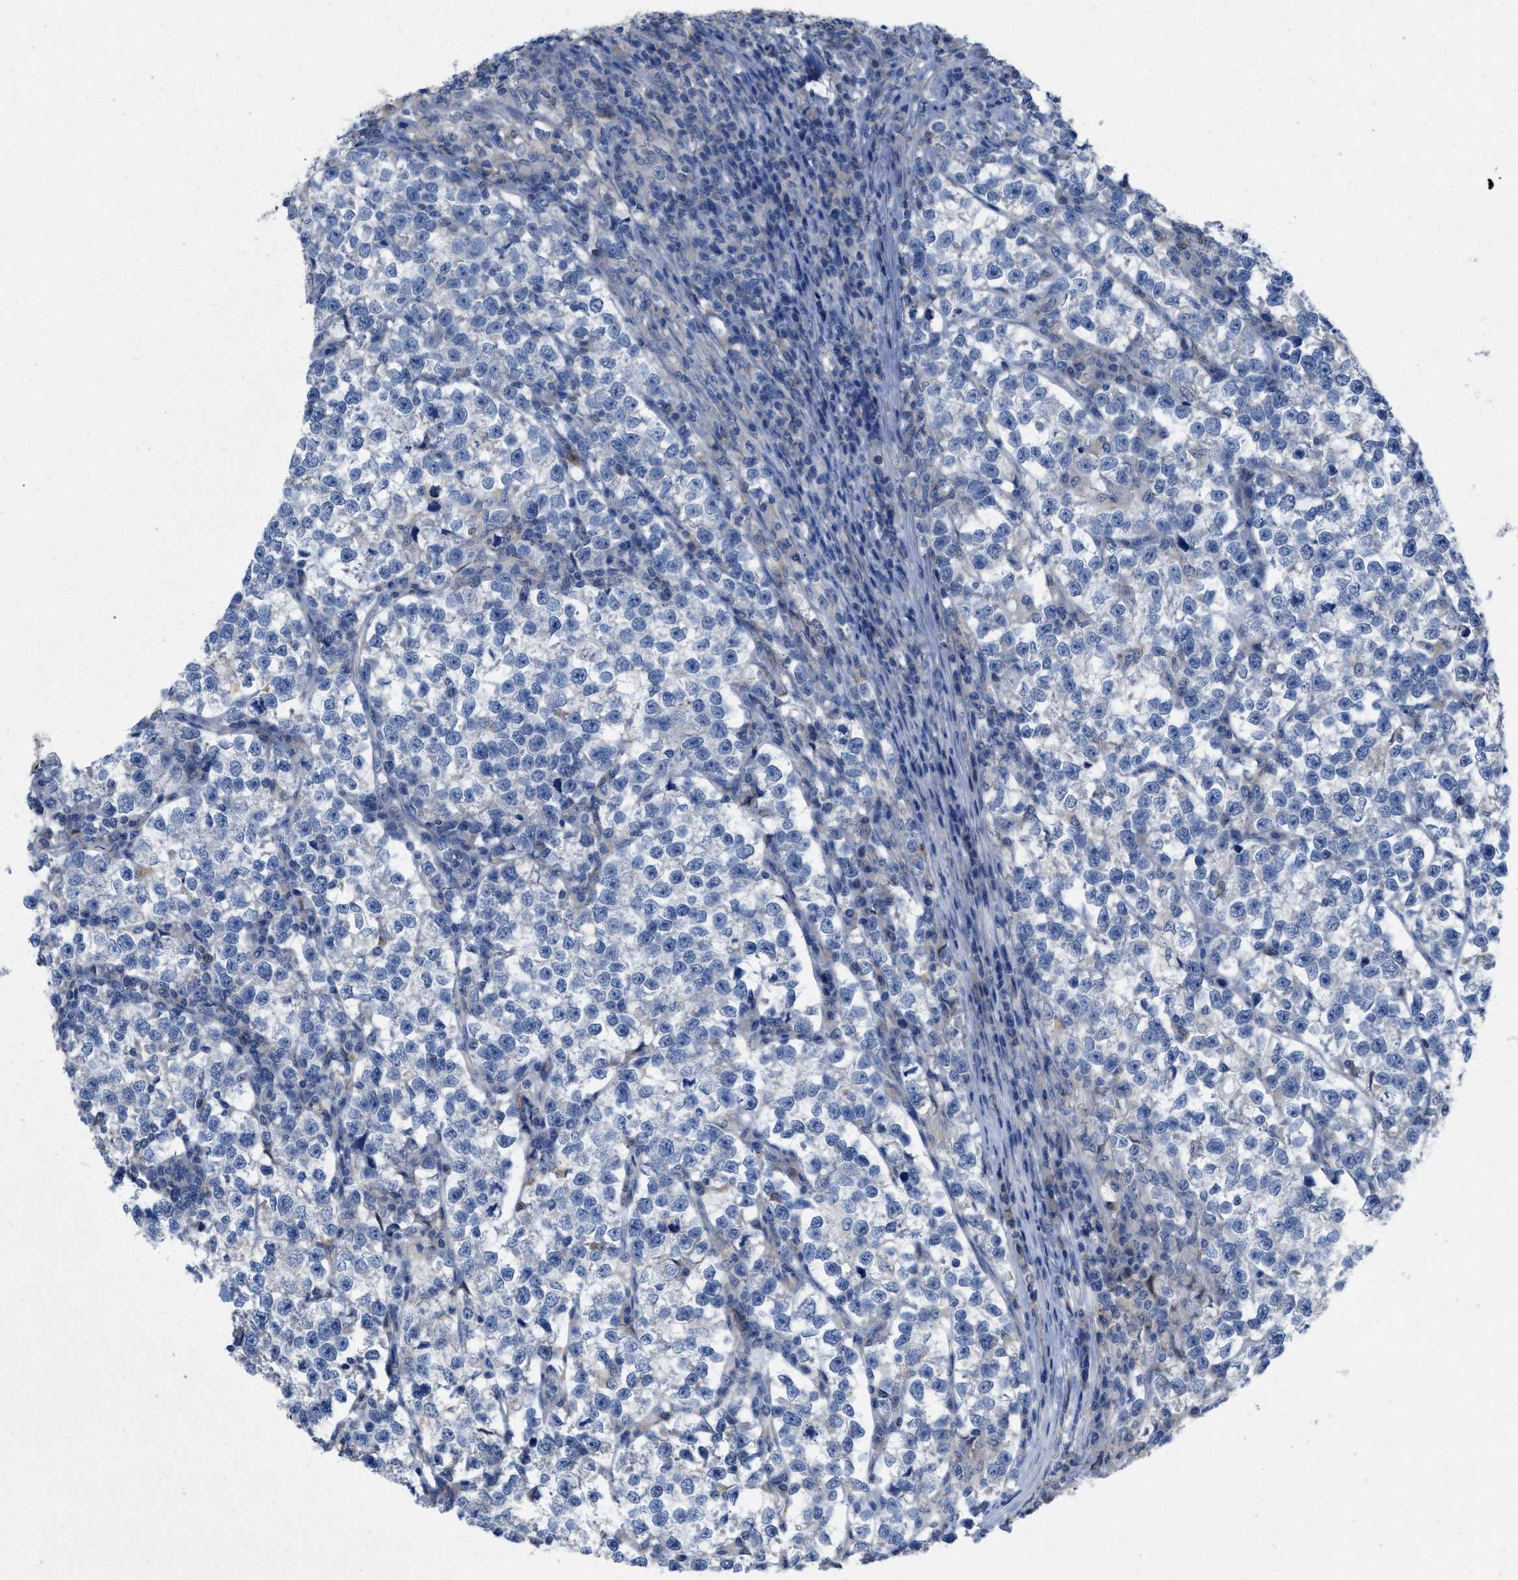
{"staining": {"intensity": "negative", "quantity": "none", "location": "none"}, "tissue": "testis cancer", "cell_type": "Tumor cells", "image_type": "cancer", "snomed": [{"axis": "morphology", "description": "Normal tissue, NOS"}, {"axis": "morphology", "description": "Seminoma, NOS"}, {"axis": "topography", "description": "Testis"}], "caption": "The photomicrograph demonstrates no significant positivity in tumor cells of seminoma (testis).", "gene": "PLPPR5", "patient": {"sex": "male", "age": 43}}